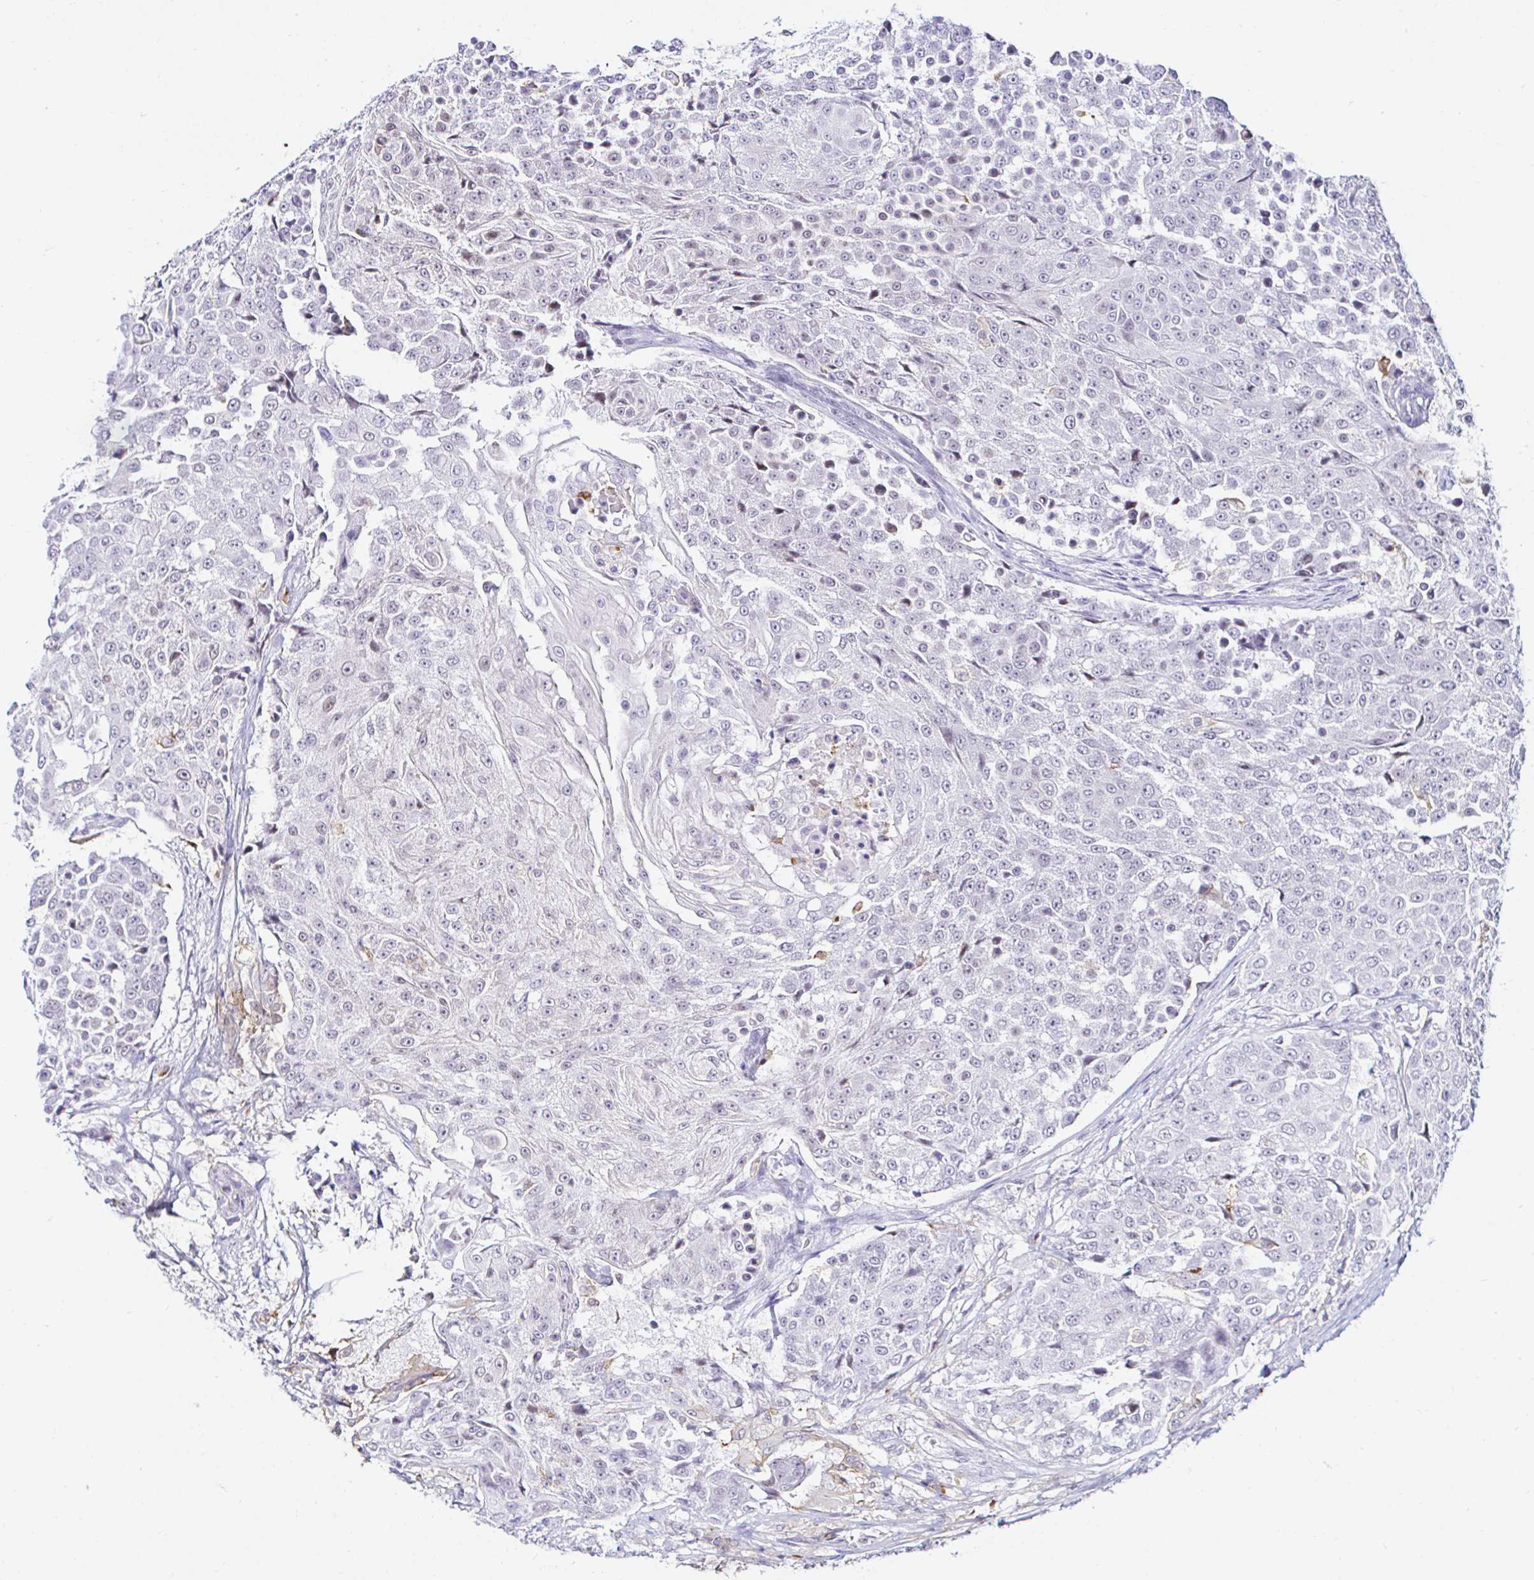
{"staining": {"intensity": "negative", "quantity": "none", "location": "none"}, "tissue": "urothelial cancer", "cell_type": "Tumor cells", "image_type": "cancer", "snomed": [{"axis": "morphology", "description": "Urothelial carcinoma, High grade"}, {"axis": "topography", "description": "Urinary bladder"}], "caption": "The photomicrograph displays no significant staining in tumor cells of high-grade urothelial carcinoma.", "gene": "CYBB", "patient": {"sex": "female", "age": 63}}